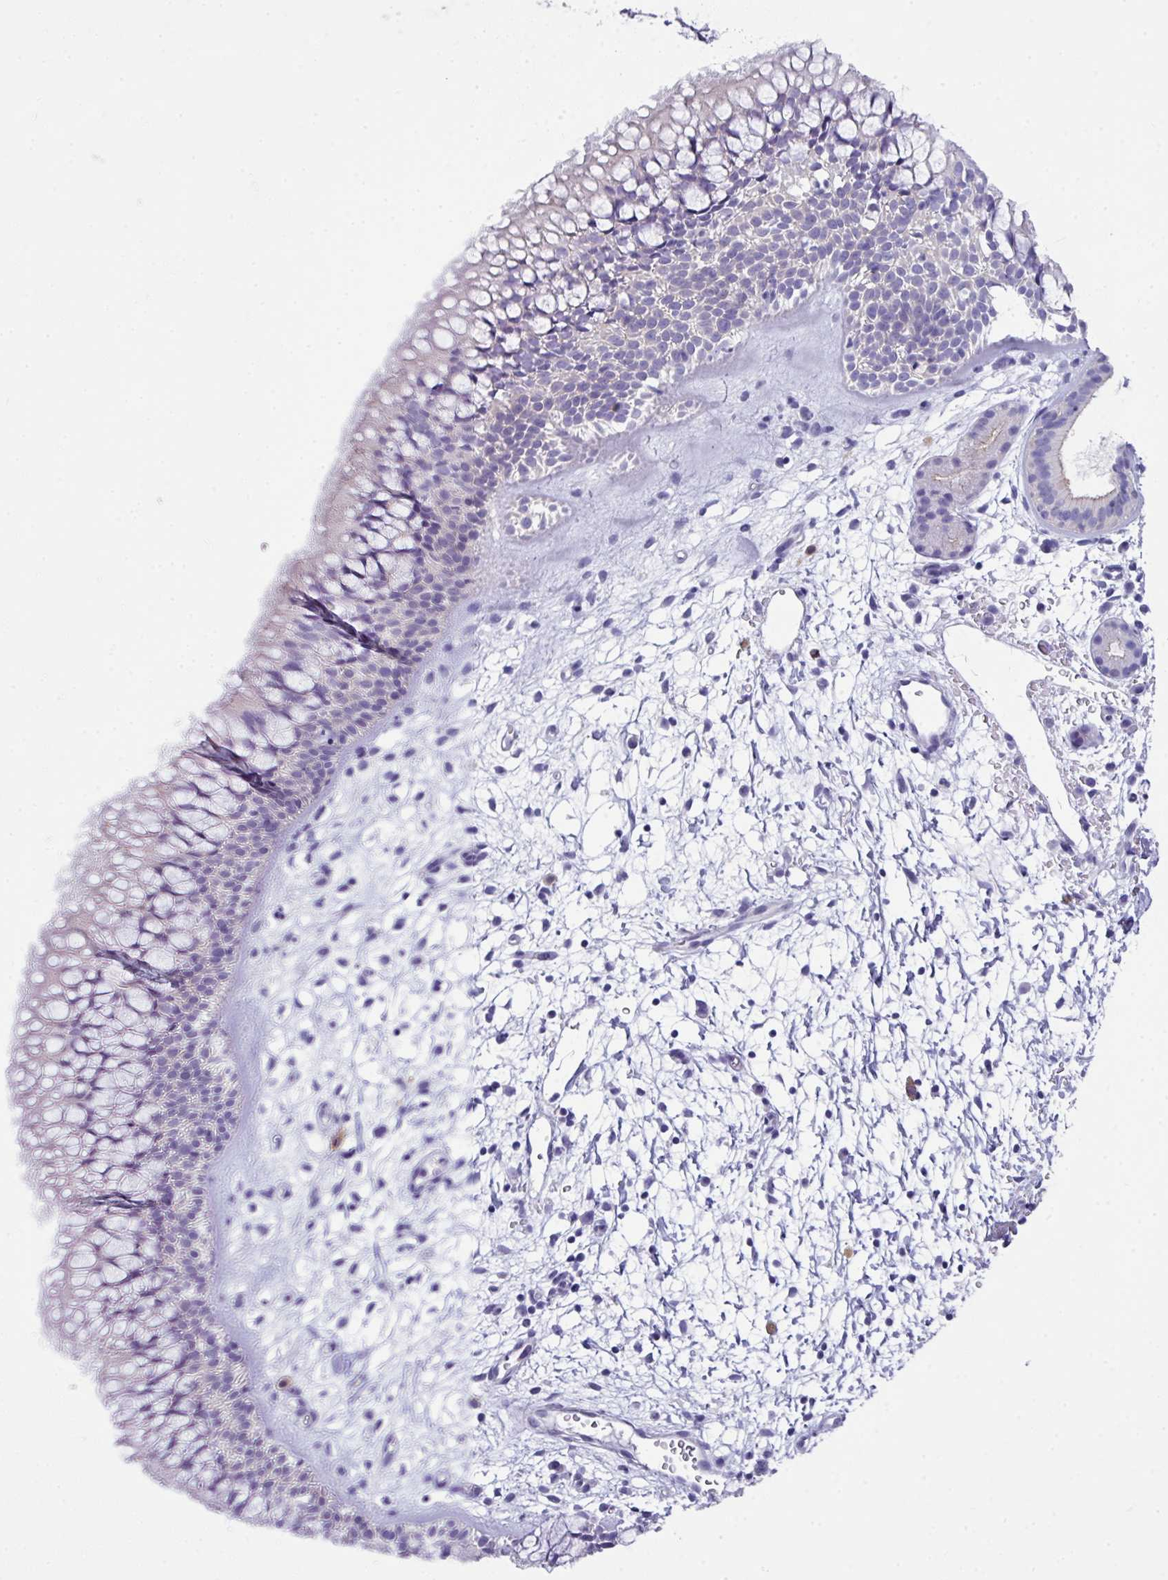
{"staining": {"intensity": "negative", "quantity": "none", "location": "none"}, "tissue": "nasopharynx", "cell_type": "Respiratory epithelial cells", "image_type": "normal", "snomed": [{"axis": "morphology", "description": "Normal tissue, NOS"}, {"axis": "topography", "description": "Nasopharynx"}], "caption": "Immunohistochemical staining of normal nasopharynx reveals no significant staining in respiratory epithelial cells.", "gene": "ABCC5", "patient": {"sex": "male", "age": 65}}